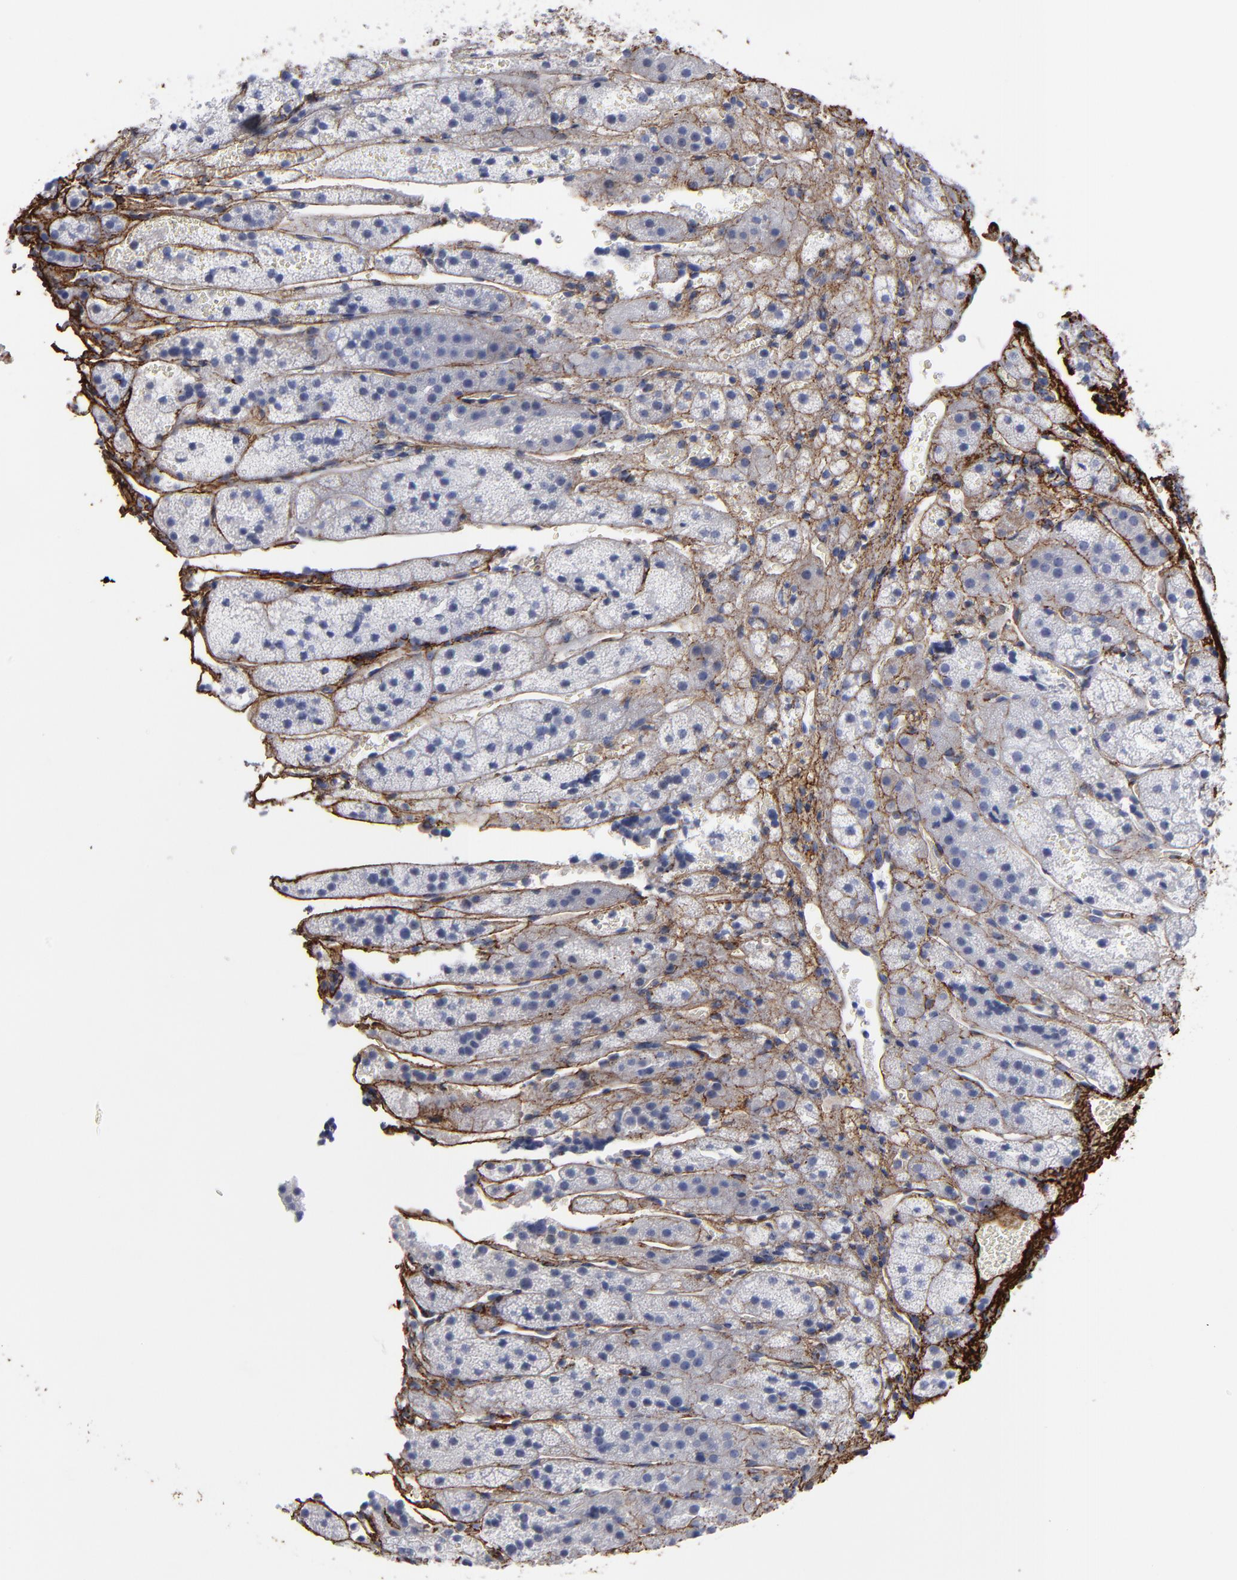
{"staining": {"intensity": "negative", "quantity": "none", "location": "none"}, "tissue": "adrenal gland", "cell_type": "Glandular cells", "image_type": "normal", "snomed": [{"axis": "morphology", "description": "Normal tissue, NOS"}, {"axis": "topography", "description": "Adrenal gland"}], "caption": "Human adrenal gland stained for a protein using immunohistochemistry (IHC) shows no expression in glandular cells.", "gene": "EMILIN1", "patient": {"sex": "female", "age": 44}}